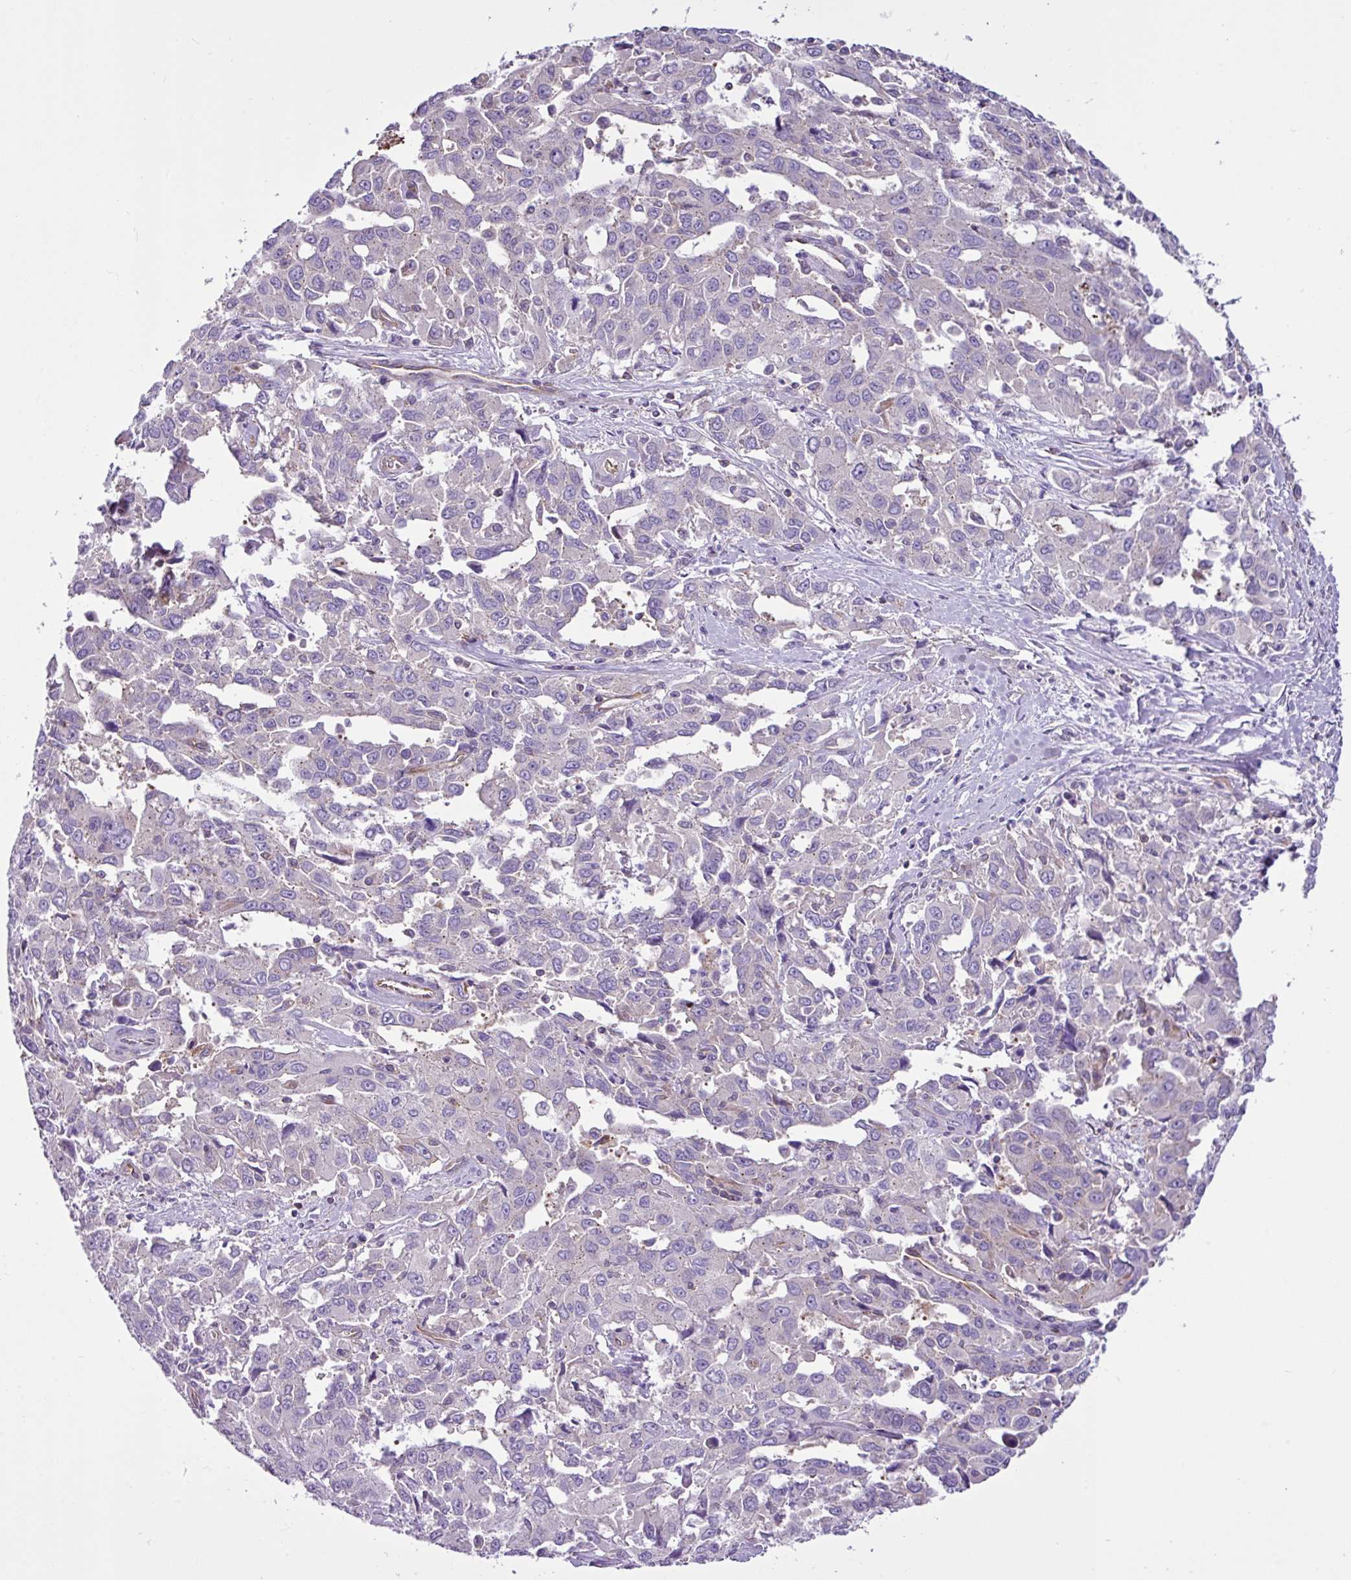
{"staining": {"intensity": "negative", "quantity": "none", "location": "none"}, "tissue": "liver cancer", "cell_type": "Tumor cells", "image_type": "cancer", "snomed": [{"axis": "morphology", "description": "Carcinoma, Hepatocellular, NOS"}, {"axis": "topography", "description": "Liver"}], "caption": "Immunohistochemistry of human liver cancer (hepatocellular carcinoma) shows no expression in tumor cells. (DAB immunohistochemistry visualized using brightfield microscopy, high magnification).", "gene": "EME2", "patient": {"sex": "male", "age": 63}}